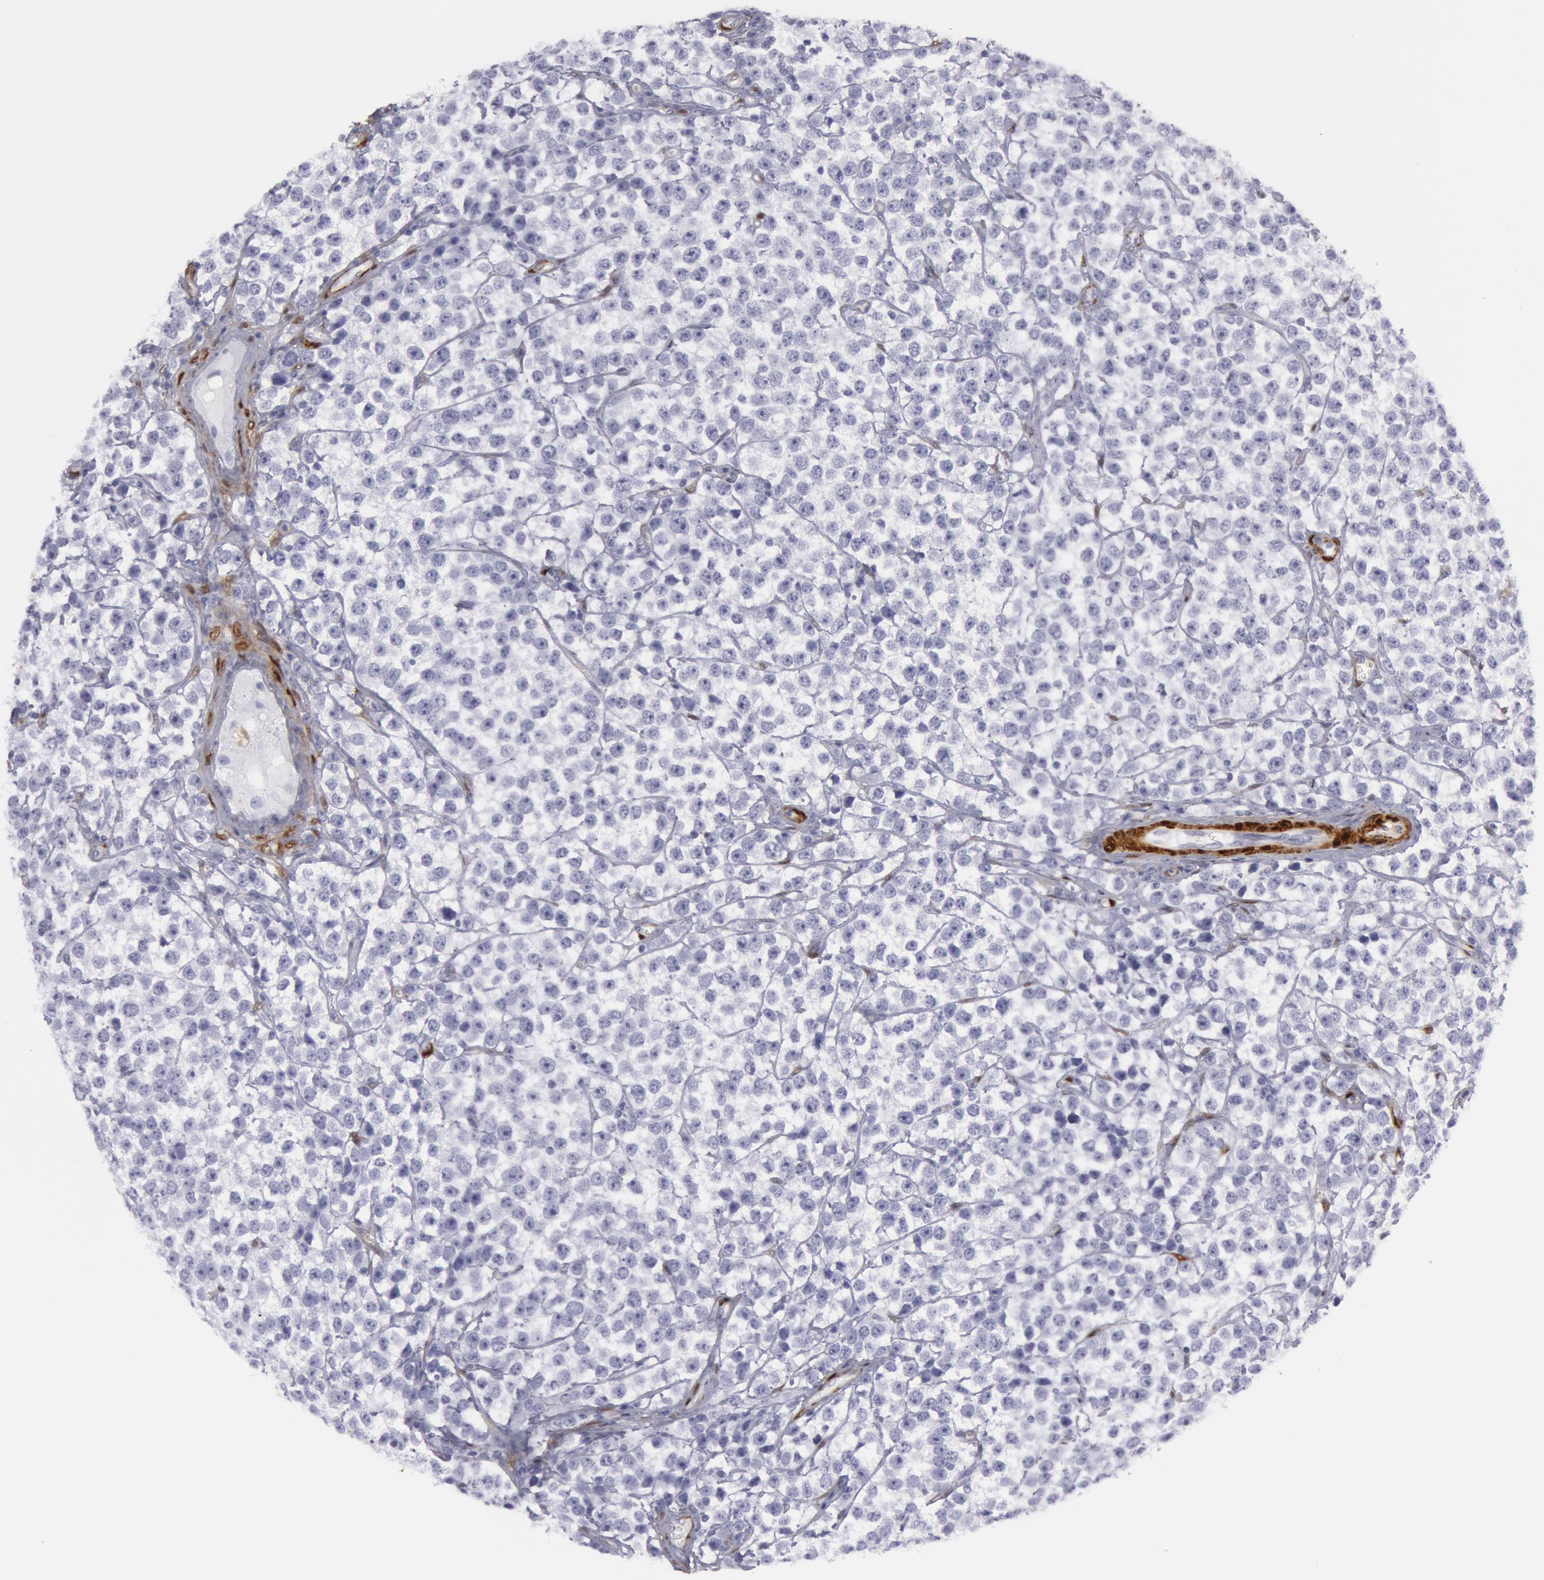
{"staining": {"intensity": "negative", "quantity": "none", "location": "none"}, "tissue": "testis cancer", "cell_type": "Tumor cells", "image_type": "cancer", "snomed": [{"axis": "morphology", "description": "Seminoma, NOS"}, {"axis": "topography", "description": "Testis"}], "caption": "Micrograph shows no significant protein staining in tumor cells of seminoma (testis).", "gene": "TAGLN", "patient": {"sex": "male", "age": 25}}